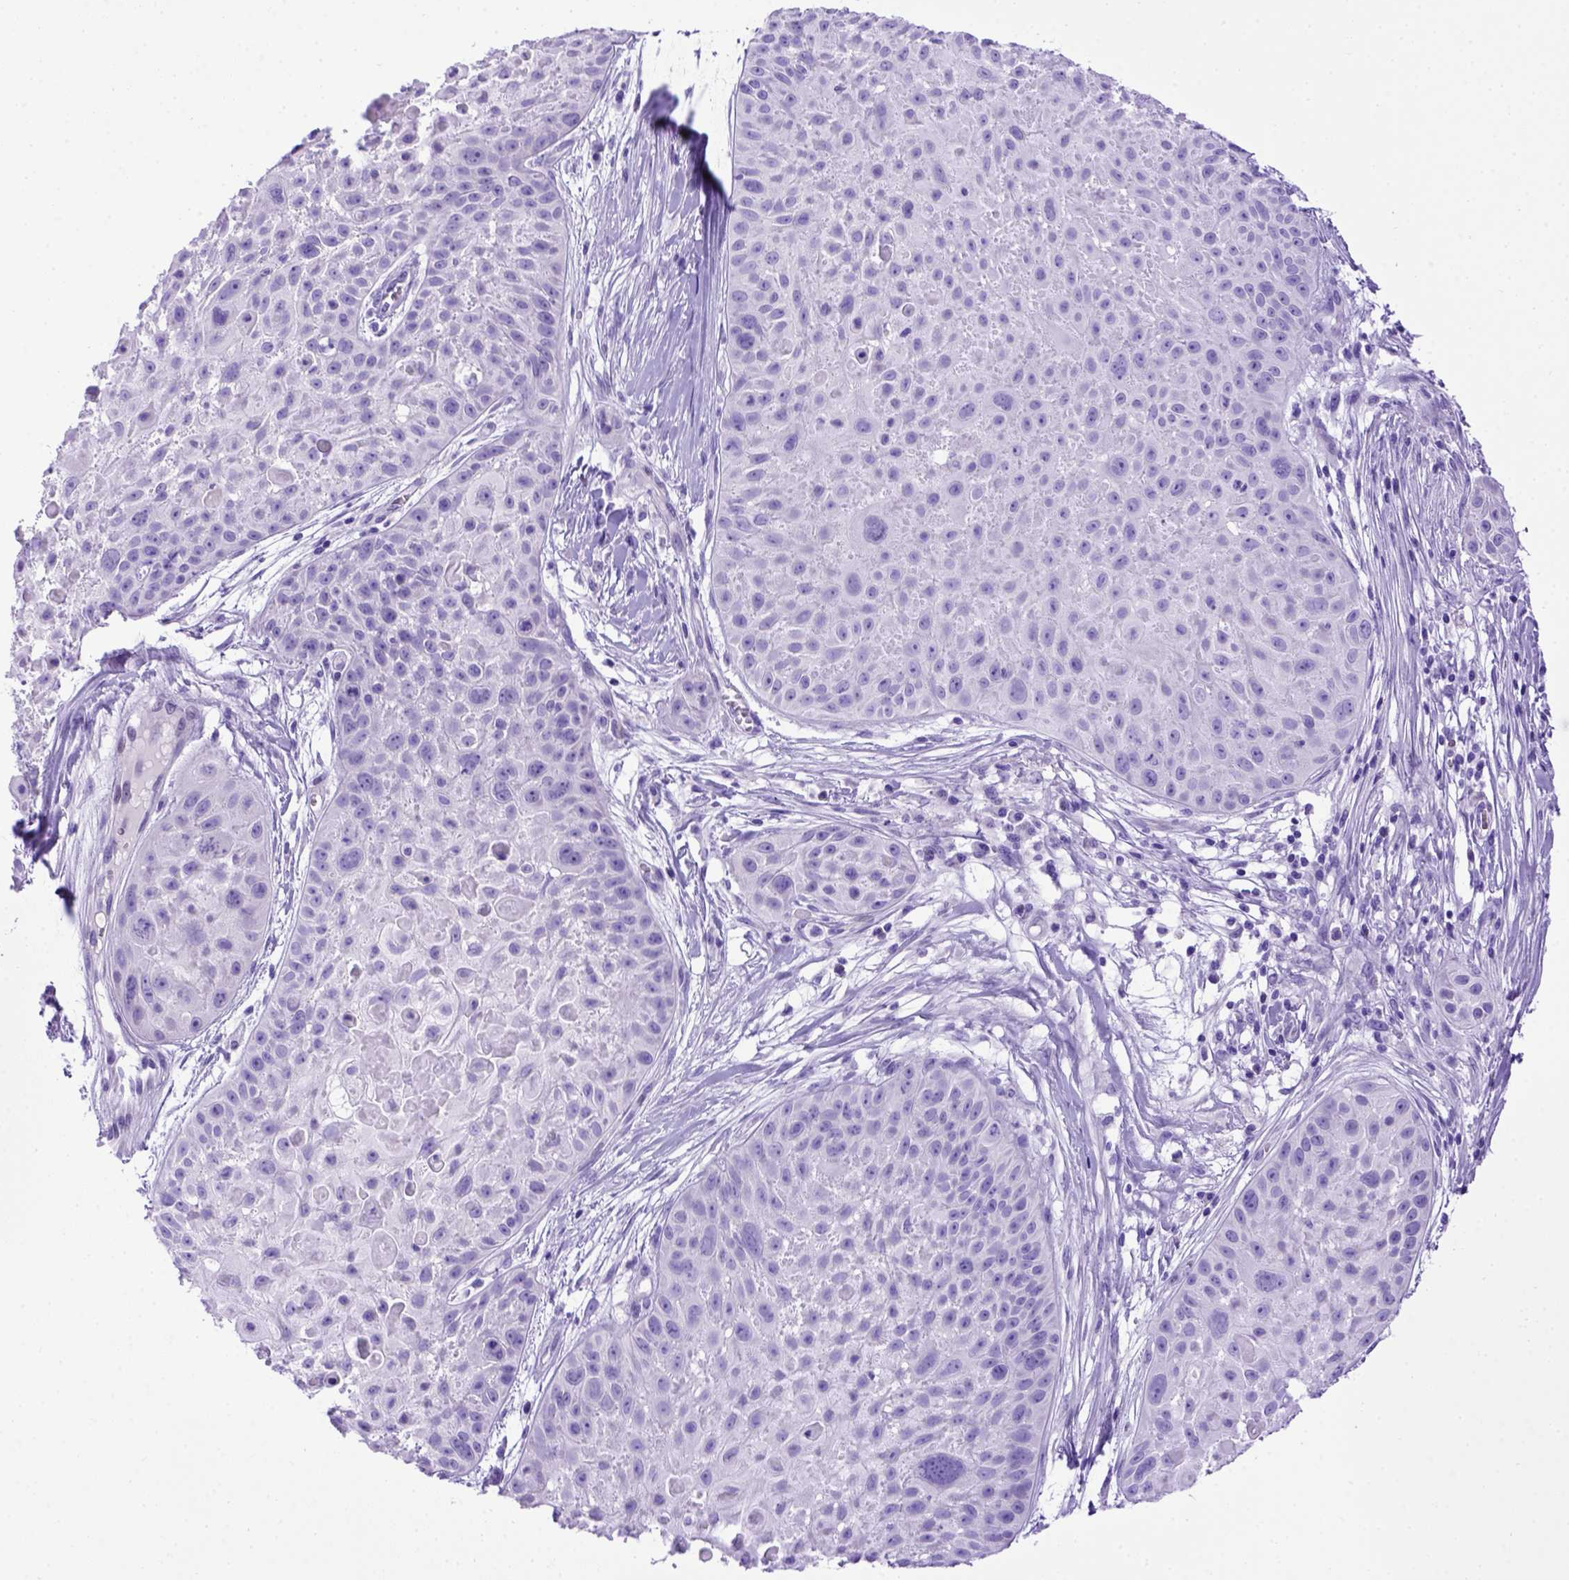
{"staining": {"intensity": "negative", "quantity": "none", "location": "none"}, "tissue": "skin cancer", "cell_type": "Tumor cells", "image_type": "cancer", "snomed": [{"axis": "morphology", "description": "Squamous cell carcinoma, NOS"}, {"axis": "topography", "description": "Skin"}, {"axis": "topography", "description": "Anal"}], "caption": "An image of human squamous cell carcinoma (skin) is negative for staining in tumor cells.", "gene": "MEOX2", "patient": {"sex": "female", "age": 75}}